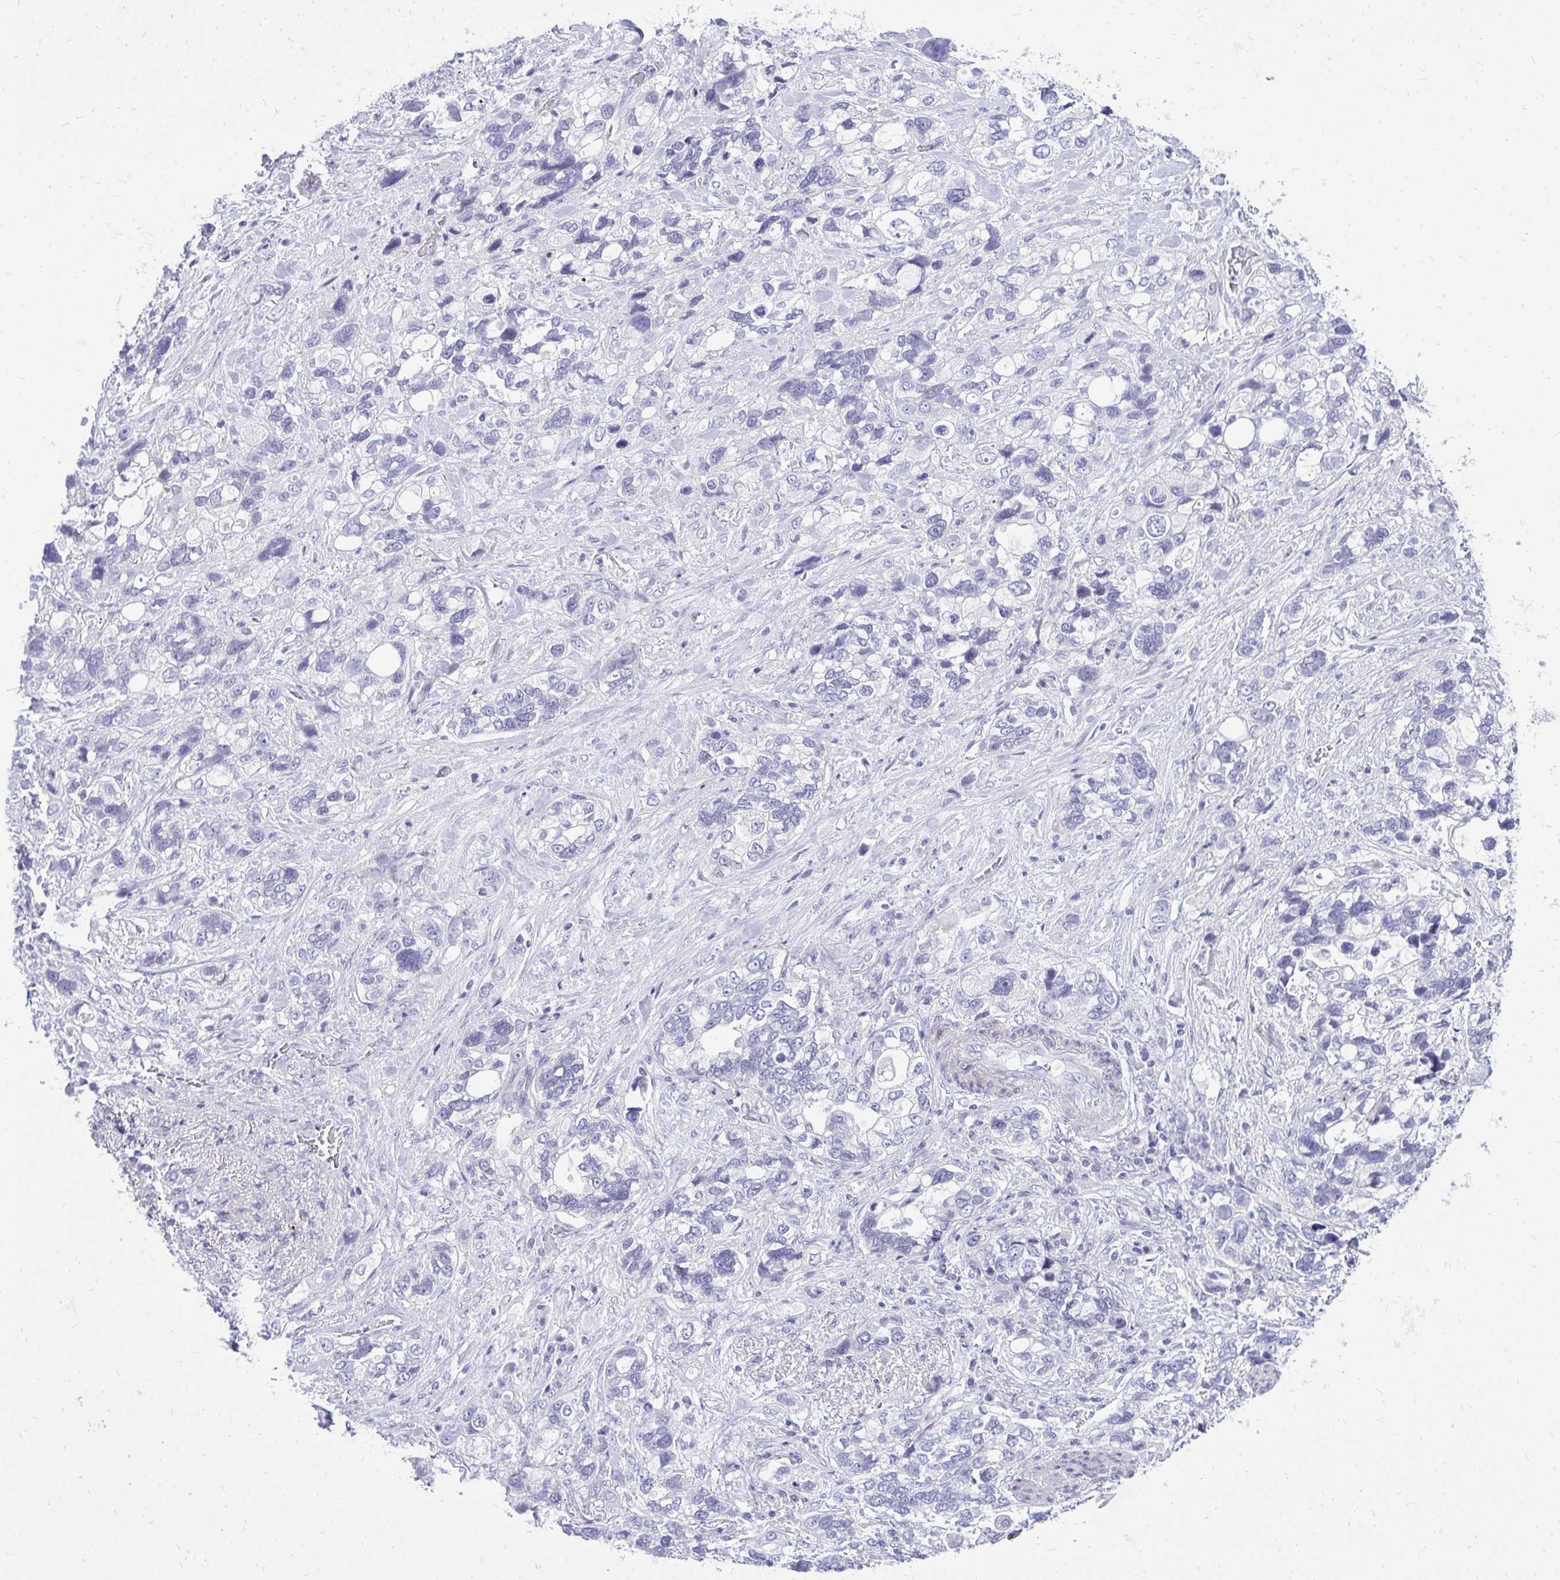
{"staining": {"intensity": "negative", "quantity": "none", "location": "none"}, "tissue": "stomach cancer", "cell_type": "Tumor cells", "image_type": "cancer", "snomed": [{"axis": "morphology", "description": "Adenocarcinoma, NOS"}, {"axis": "topography", "description": "Stomach, upper"}], "caption": "IHC image of neoplastic tissue: stomach cancer (adenocarcinoma) stained with DAB shows no significant protein expression in tumor cells. (DAB immunohistochemistry (IHC) with hematoxylin counter stain).", "gene": "GABRA1", "patient": {"sex": "female", "age": 81}}